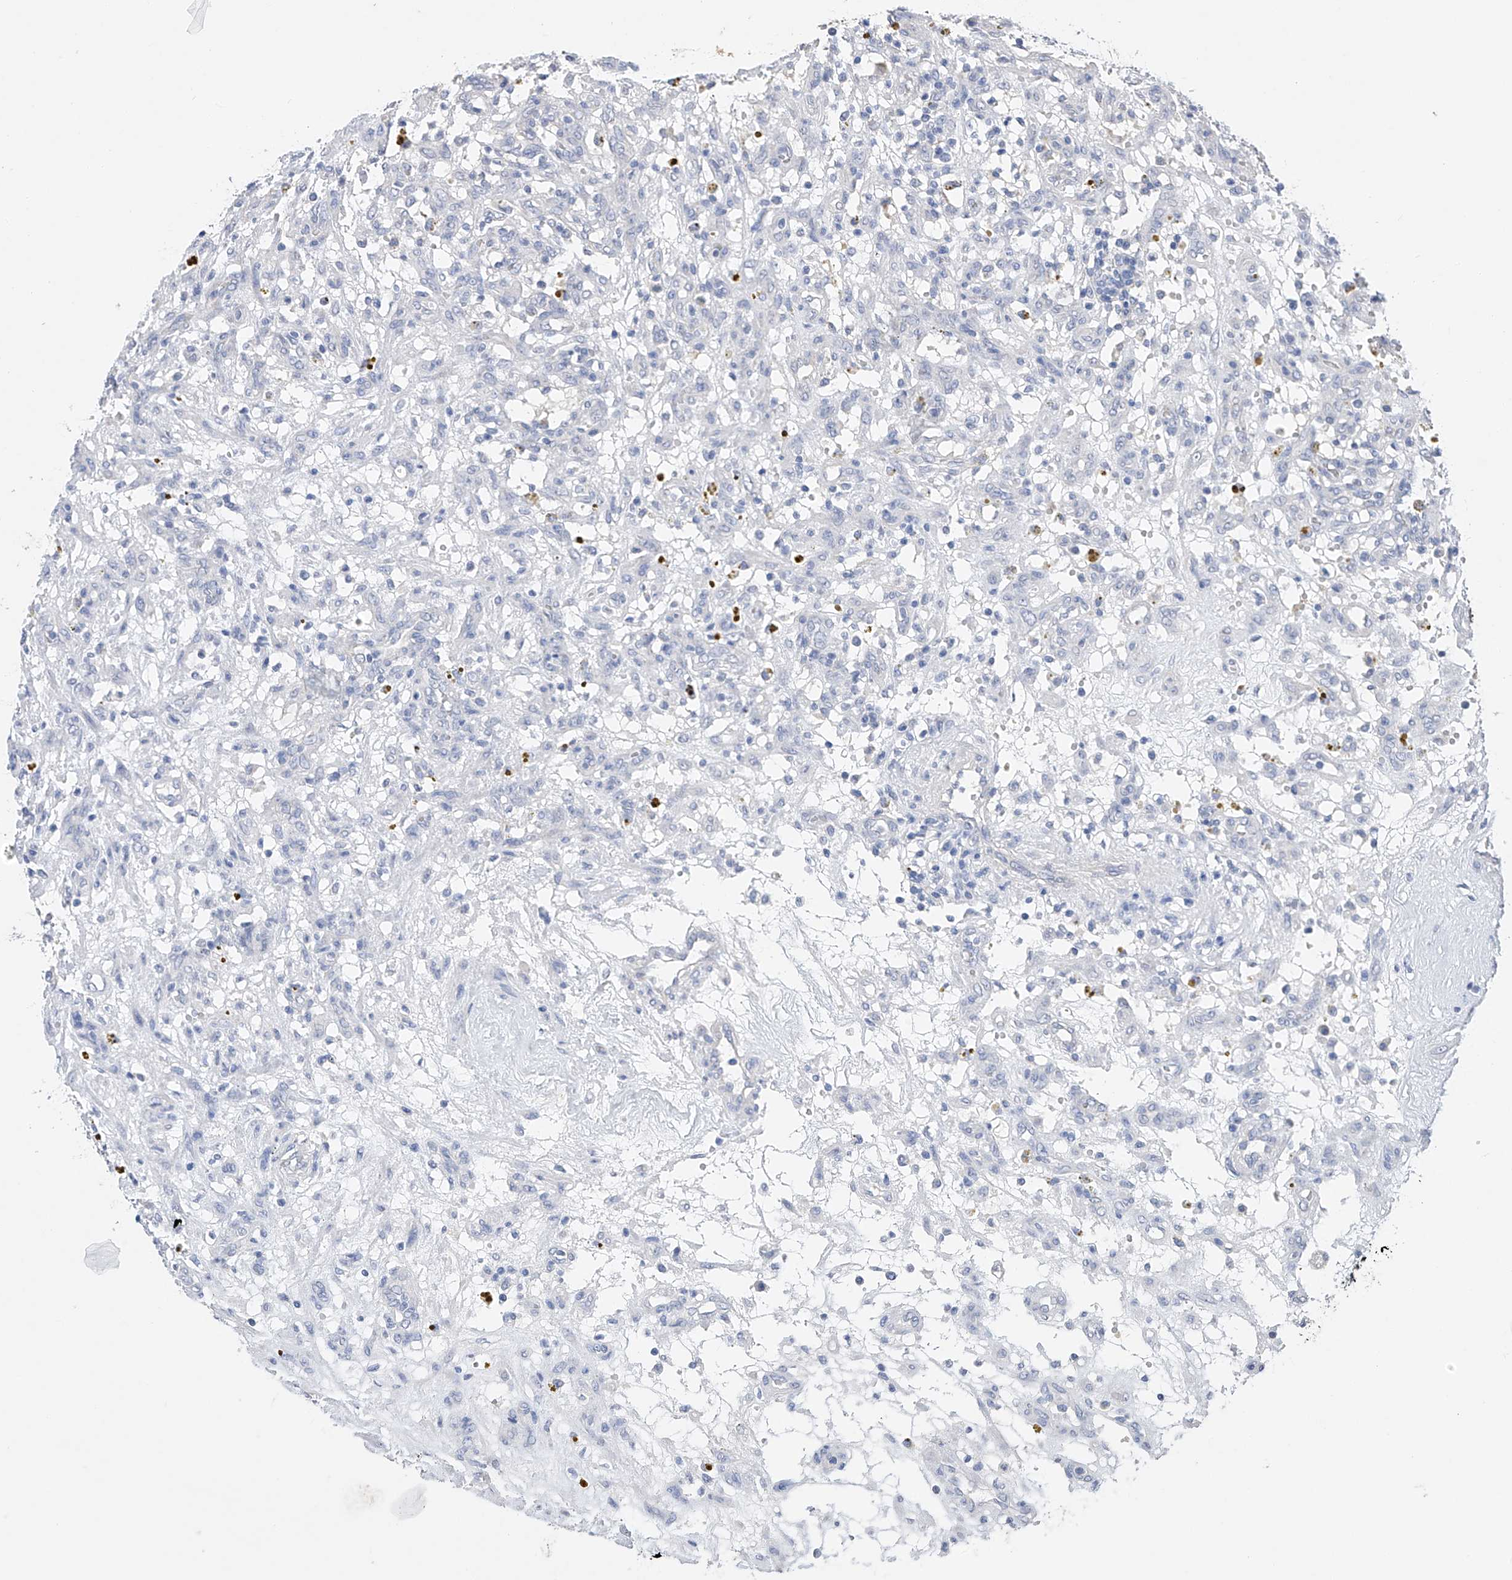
{"staining": {"intensity": "negative", "quantity": "none", "location": "none"}, "tissue": "renal cancer", "cell_type": "Tumor cells", "image_type": "cancer", "snomed": [{"axis": "morphology", "description": "Adenocarcinoma, NOS"}, {"axis": "topography", "description": "Kidney"}], "caption": "Human renal cancer stained for a protein using immunohistochemistry (IHC) reveals no expression in tumor cells.", "gene": "ADRA1A", "patient": {"sex": "female", "age": 57}}